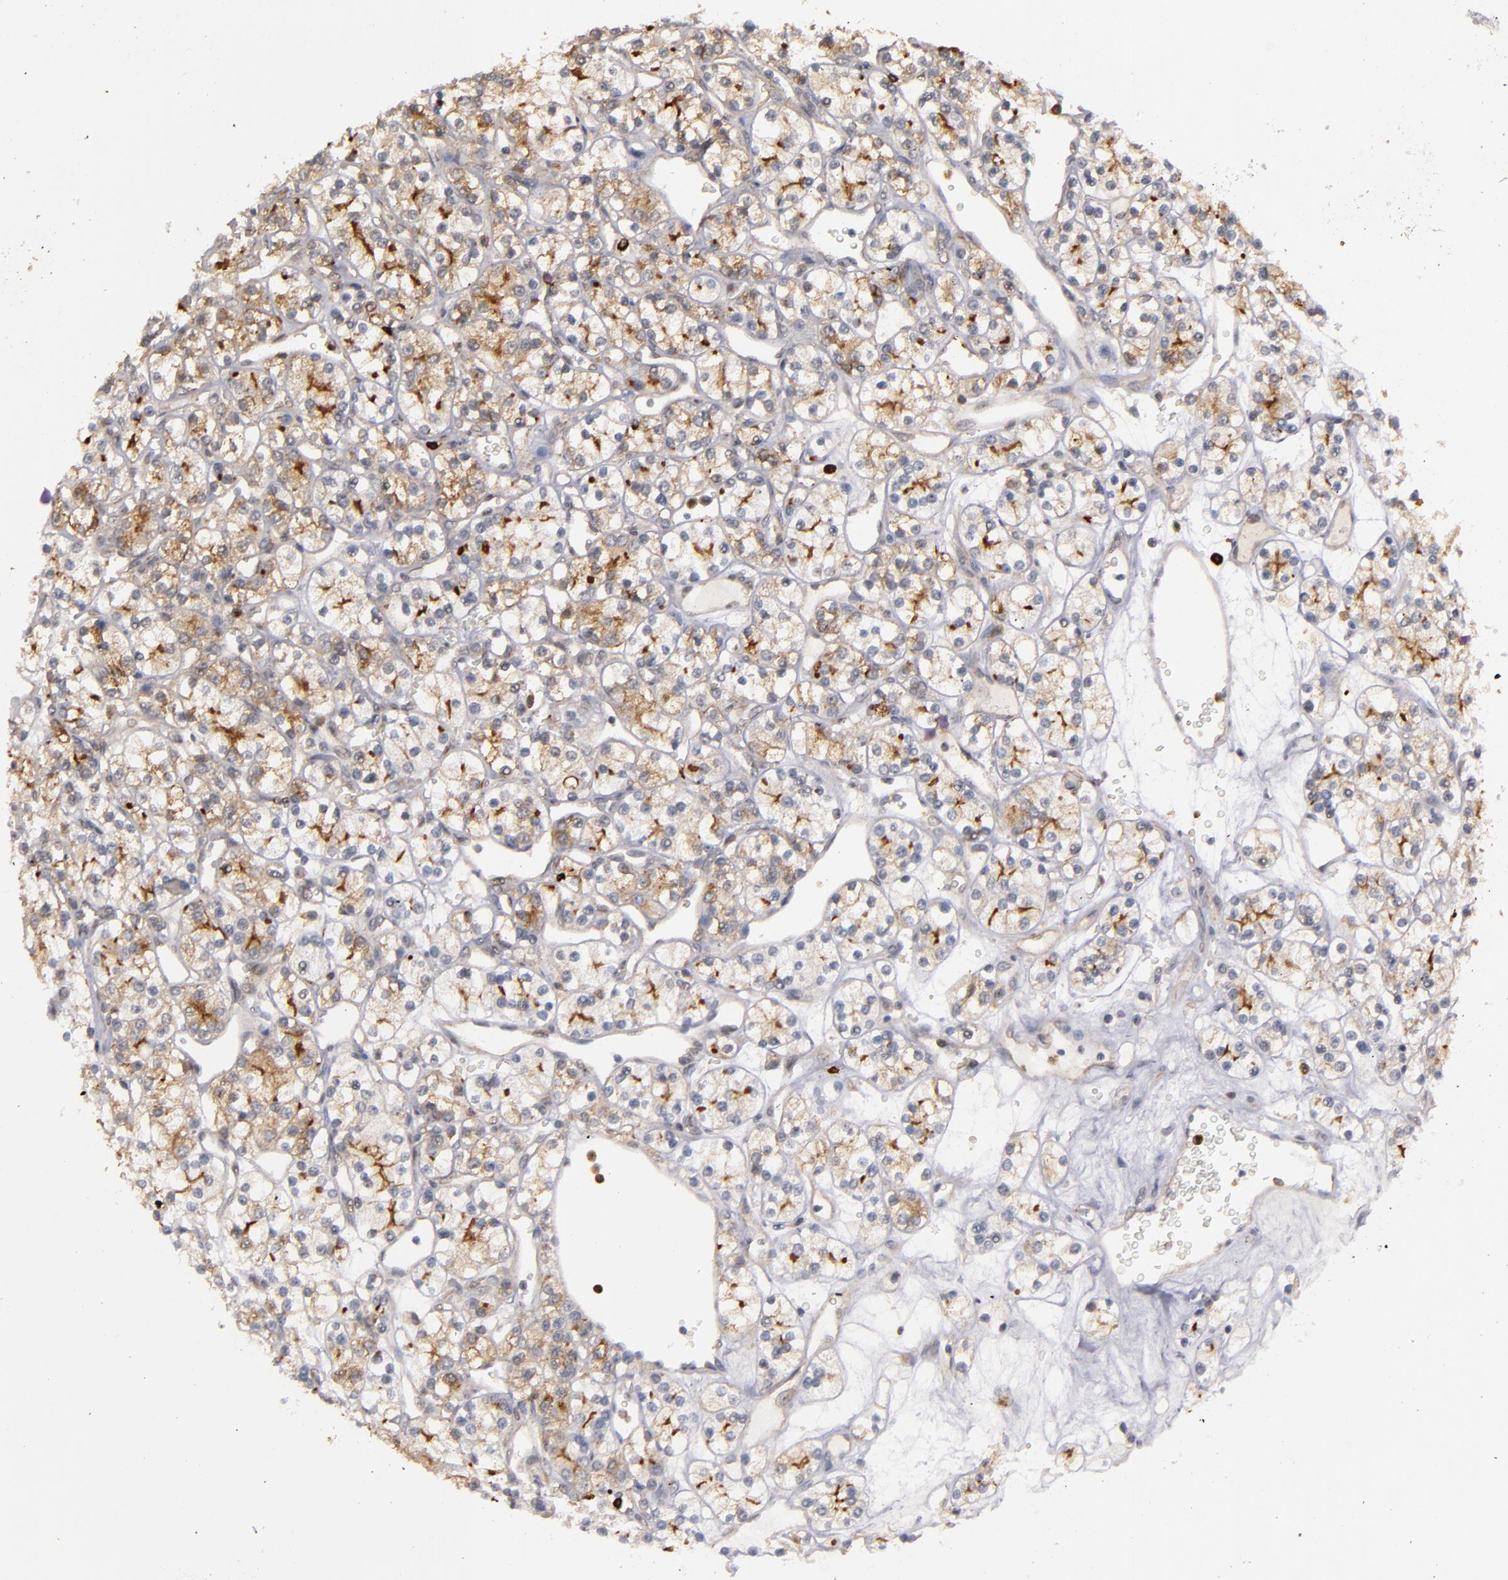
{"staining": {"intensity": "moderate", "quantity": "25%-75%", "location": "cytoplasmic/membranous"}, "tissue": "renal cancer", "cell_type": "Tumor cells", "image_type": "cancer", "snomed": [{"axis": "morphology", "description": "Adenocarcinoma, NOS"}, {"axis": "topography", "description": "Kidney"}], "caption": "Protein expression analysis of human adenocarcinoma (renal) reveals moderate cytoplasmic/membranous staining in approximately 25%-75% of tumor cells.", "gene": "STX3", "patient": {"sex": "female", "age": 62}}